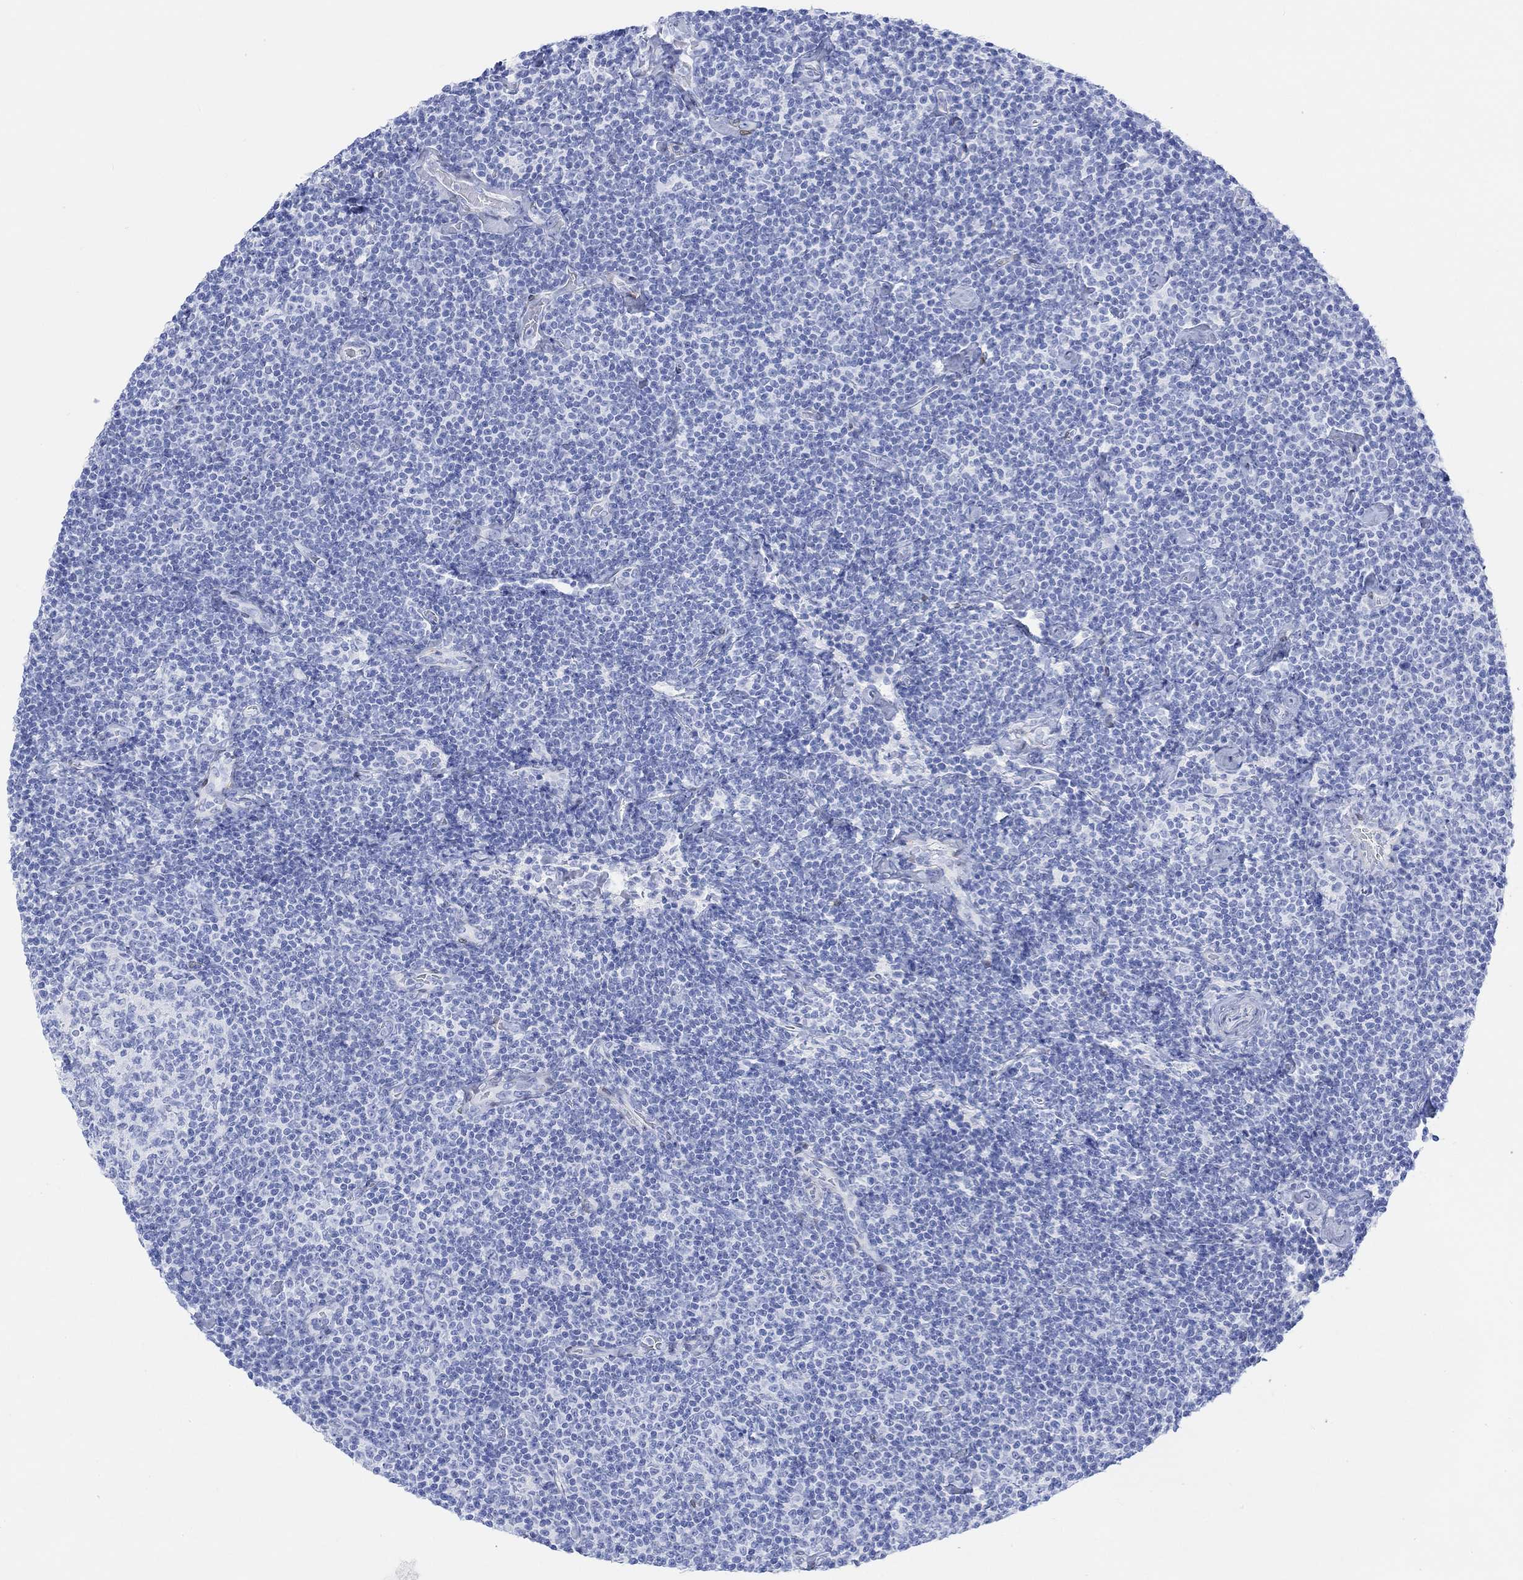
{"staining": {"intensity": "negative", "quantity": "none", "location": "none"}, "tissue": "lymphoma", "cell_type": "Tumor cells", "image_type": "cancer", "snomed": [{"axis": "morphology", "description": "Malignant lymphoma, non-Hodgkin's type, Low grade"}, {"axis": "topography", "description": "Lymph node"}], "caption": "The photomicrograph exhibits no significant staining in tumor cells of low-grade malignant lymphoma, non-Hodgkin's type.", "gene": "TPPP3", "patient": {"sex": "male", "age": 81}}